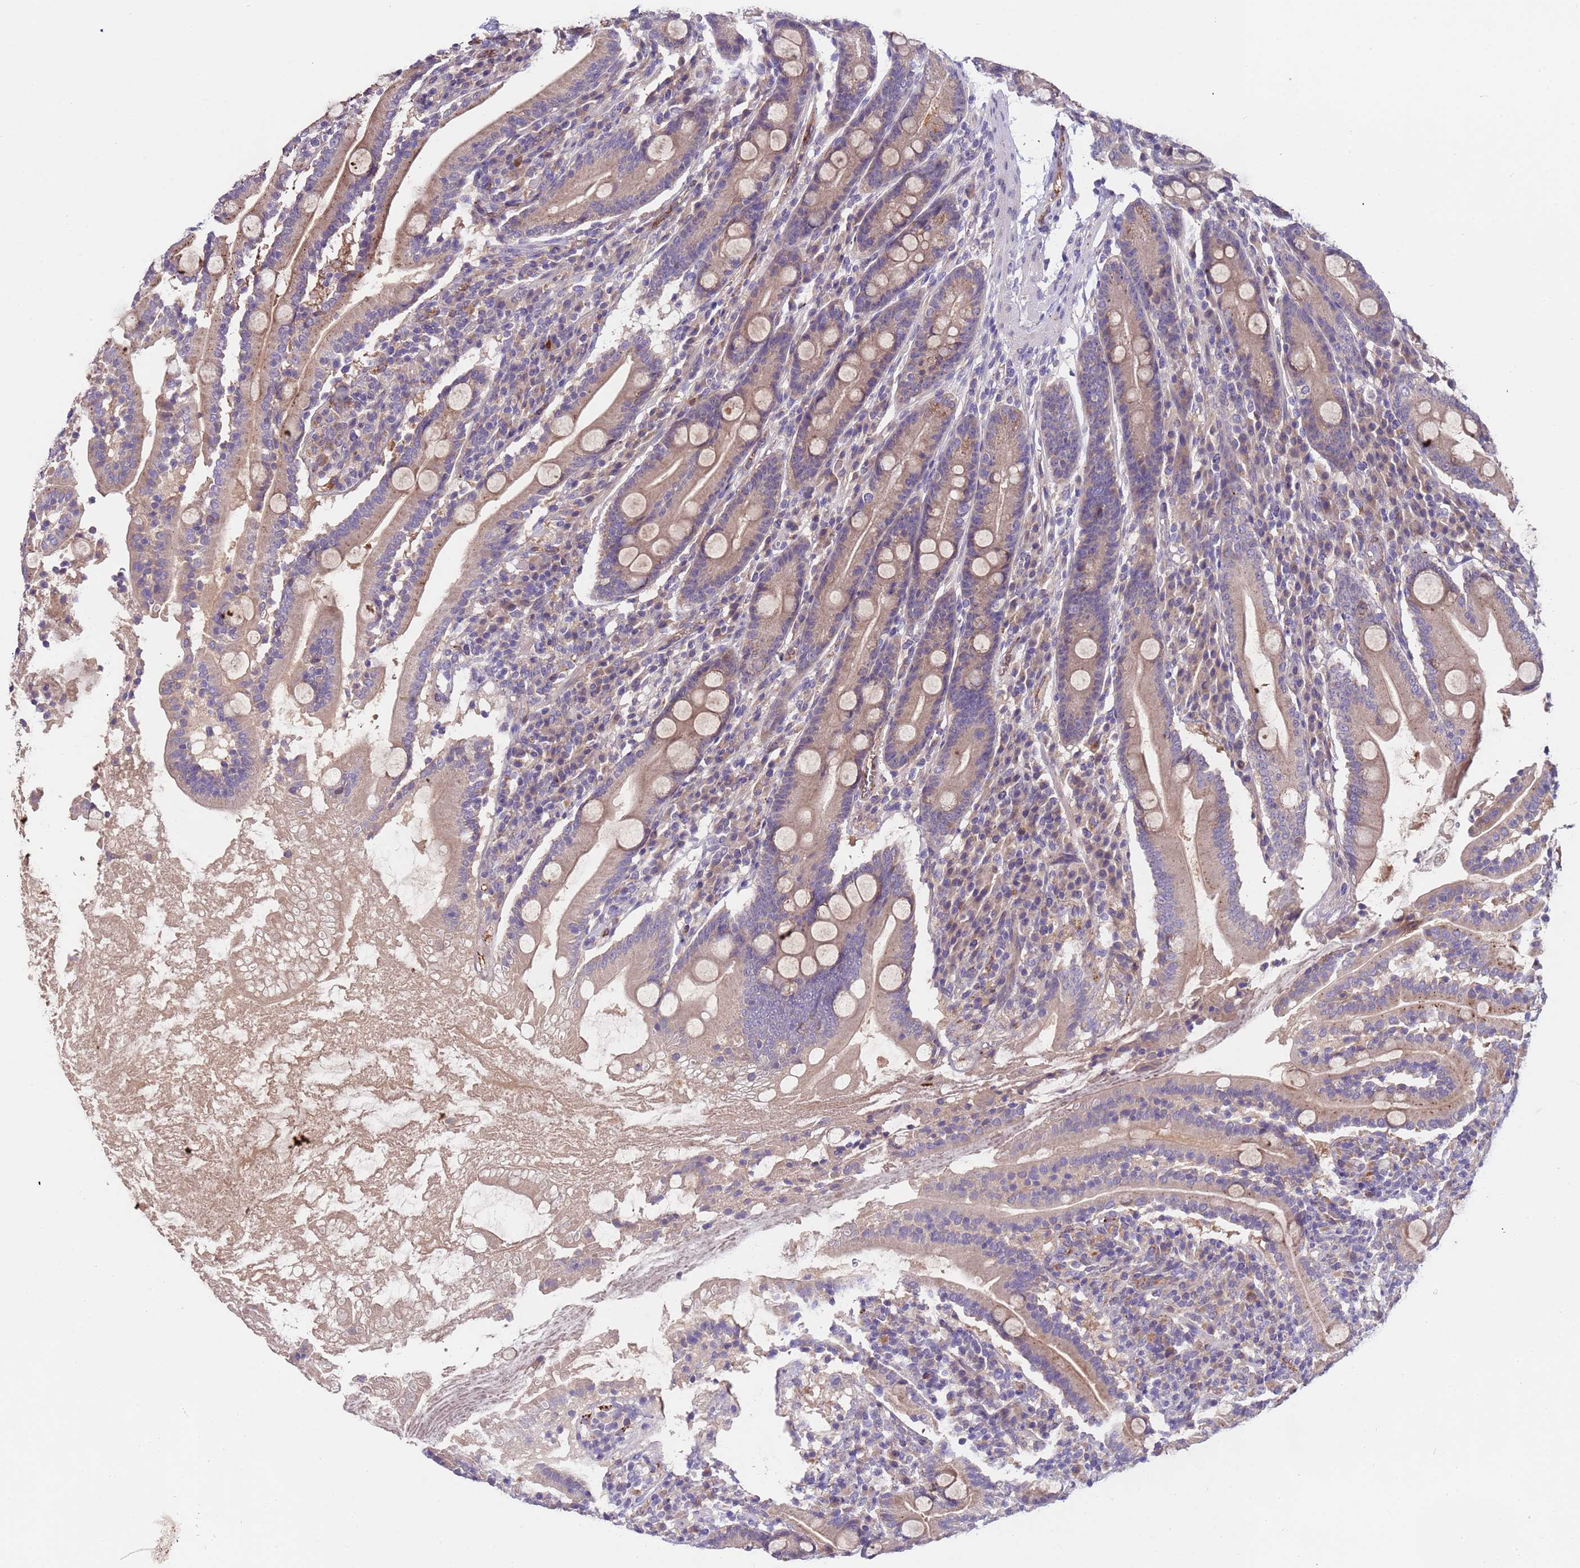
{"staining": {"intensity": "weak", "quantity": ">75%", "location": "cytoplasmic/membranous"}, "tissue": "duodenum", "cell_type": "Glandular cells", "image_type": "normal", "snomed": [{"axis": "morphology", "description": "Normal tissue, NOS"}, {"axis": "topography", "description": "Duodenum"}], "caption": "The image demonstrates immunohistochemical staining of normal duodenum. There is weak cytoplasmic/membranous expression is appreciated in approximately >75% of glandular cells. (IHC, brightfield microscopy, high magnification).", "gene": "ZNF248", "patient": {"sex": "male", "age": 35}}